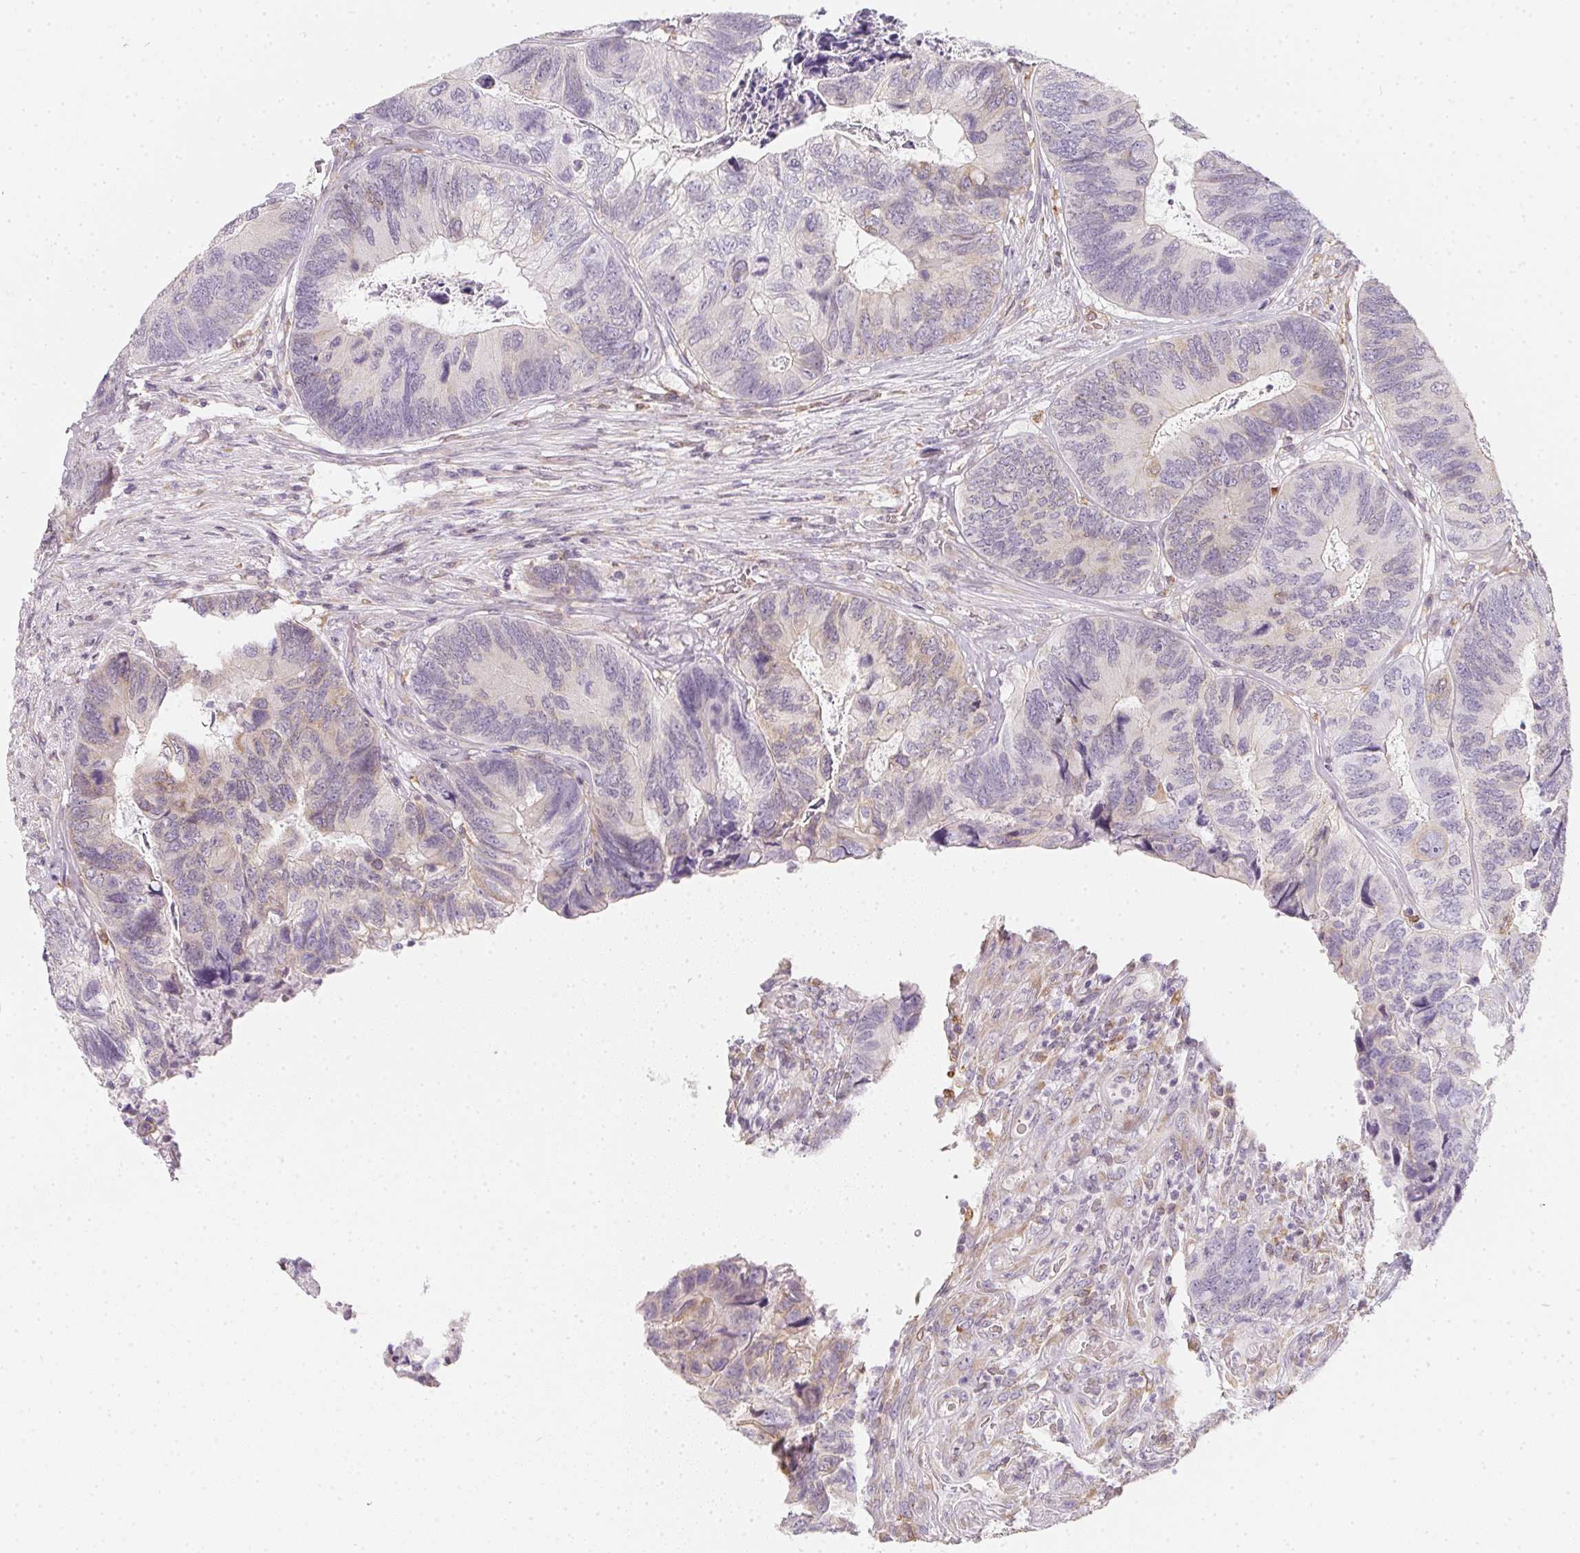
{"staining": {"intensity": "weak", "quantity": "<25%", "location": "cytoplasmic/membranous"}, "tissue": "colorectal cancer", "cell_type": "Tumor cells", "image_type": "cancer", "snomed": [{"axis": "morphology", "description": "Adenocarcinoma, NOS"}, {"axis": "topography", "description": "Colon"}], "caption": "DAB (3,3'-diaminobenzidine) immunohistochemical staining of human colorectal cancer shows no significant positivity in tumor cells. (DAB IHC visualized using brightfield microscopy, high magnification).", "gene": "SOAT1", "patient": {"sex": "female", "age": 67}}